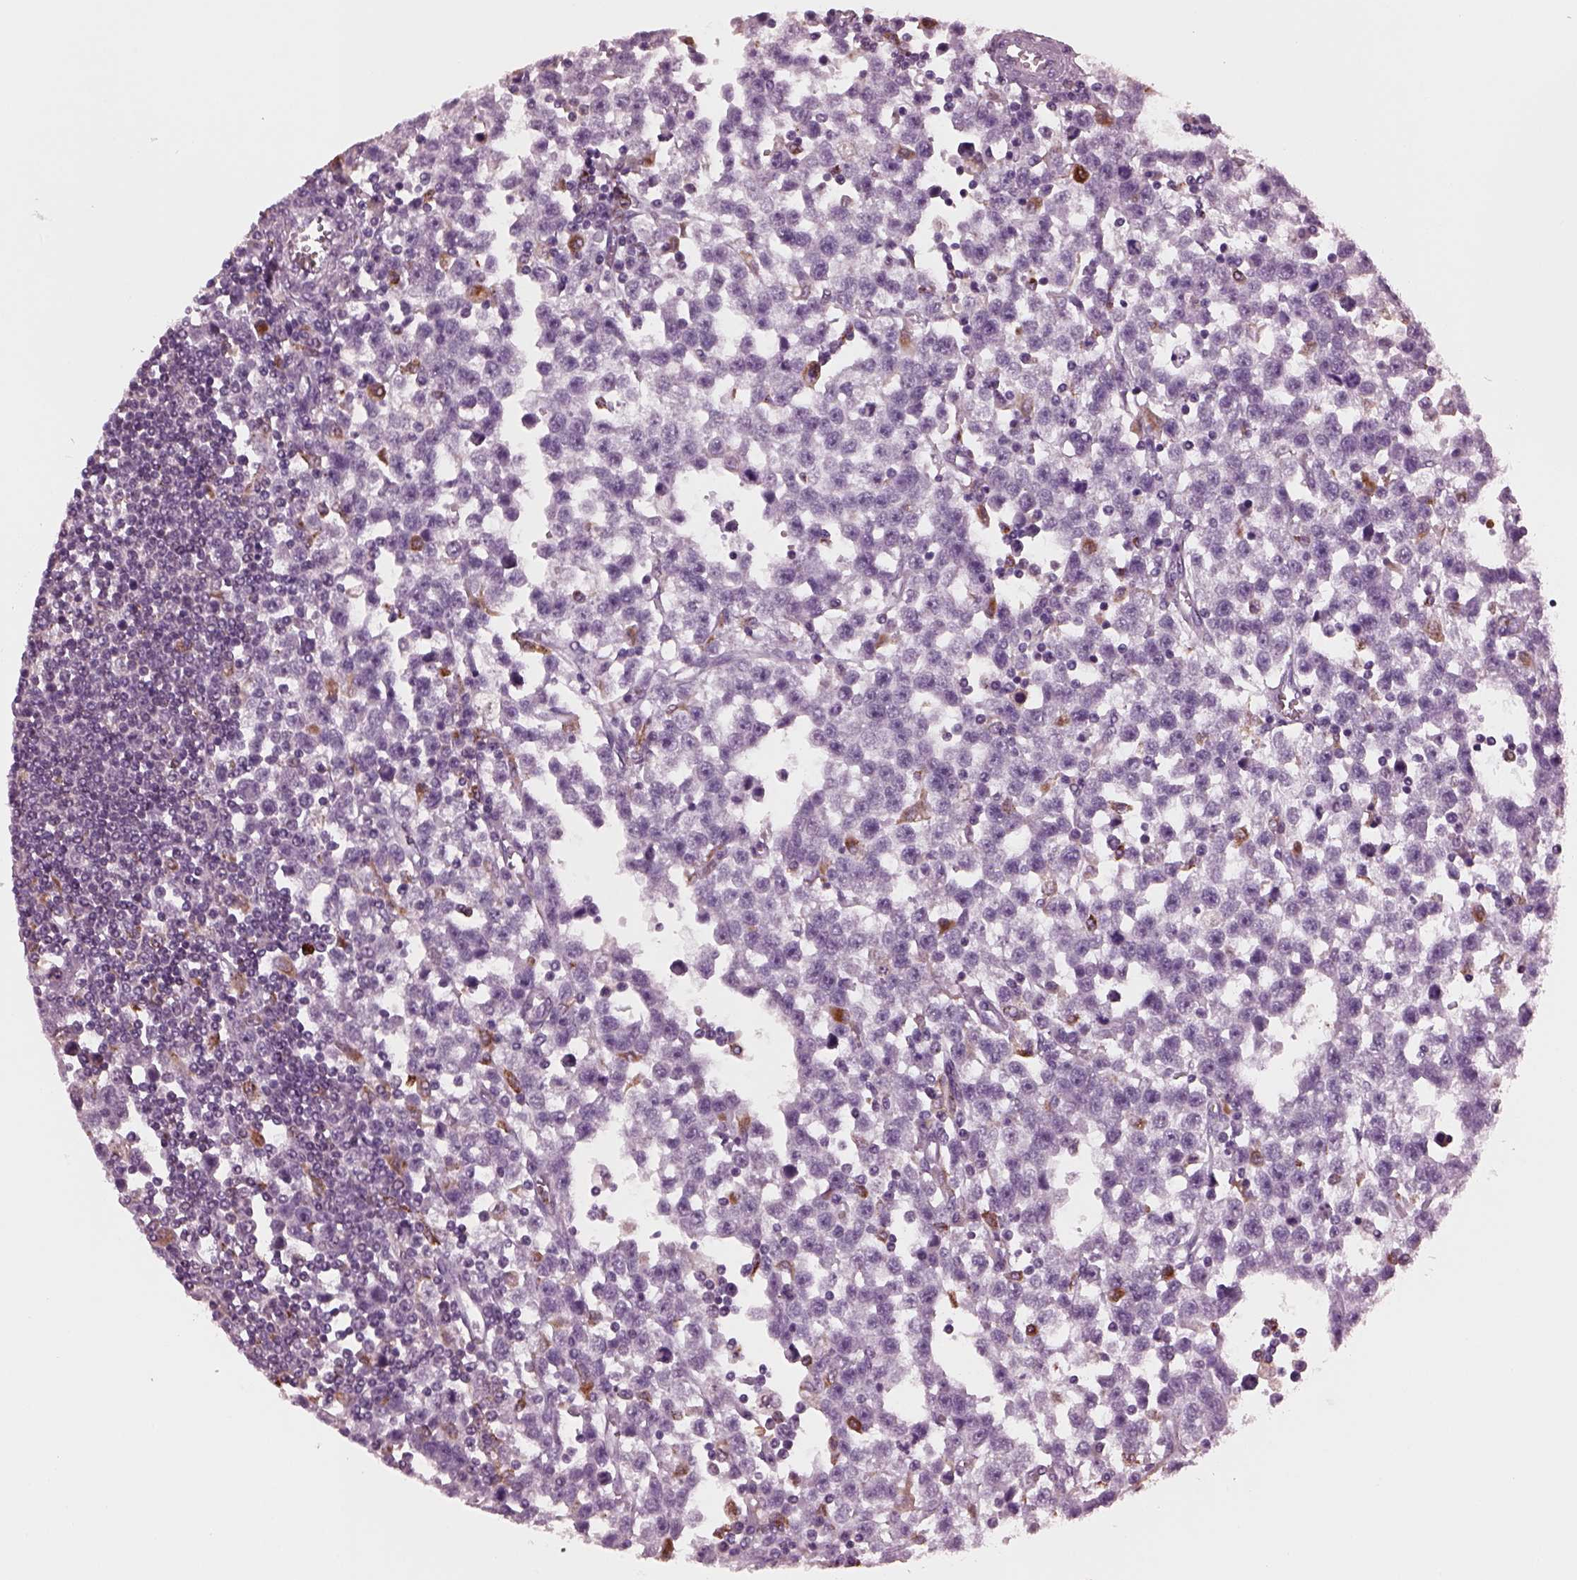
{"staining": {"intensity": "moderate", "quantity": "<25%", "location": "cytoplasmic/membranous"}, "tissue": "testis cancer", "cell_type": "Tumor cells", "image_type": "cancer", "snomed": [{"axis": "morphology", "description": "Seminoma, NOS"}, {"axis": "topography", "description": "Testis"}], "caption": "Immunohistochemistry (IHC) micrograph of neoplastic tissue: human testis cancer stained using immunohistochemistry (IHC) exhibits low levels of moderate protein expression localized specifically in the cytoplasmic/membranous of tumor cells, appearing as a cytoplasmic/membranous brown color.", "gene": "SLAMF8", "patient": {"sex": "male", "age": 34}}